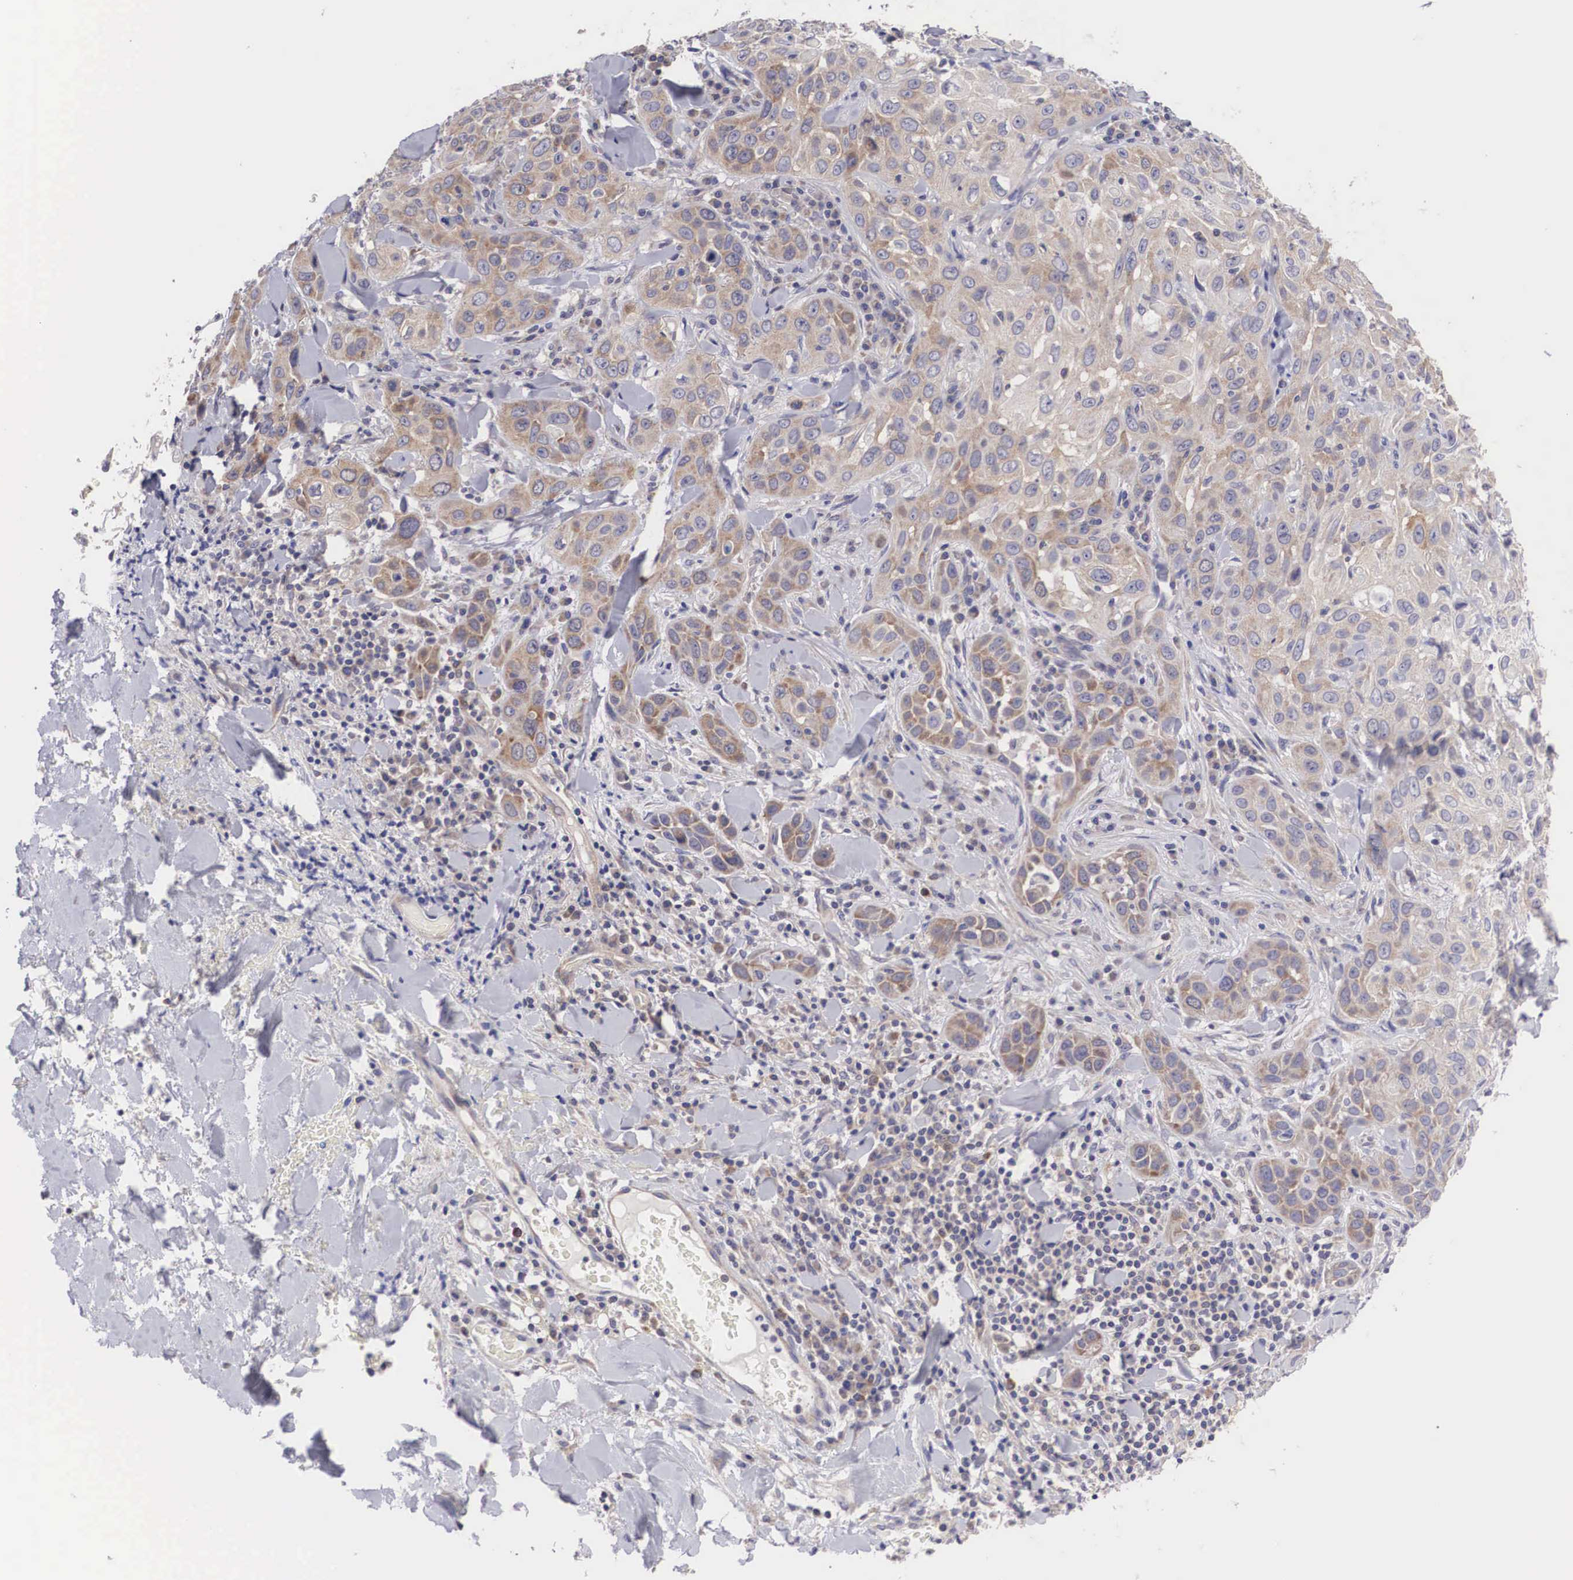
{"staining": {"intensity": "weak", "quantity": "<25%", "location": "cytoplasmic/membranous"}, "tissue": "skin cancer", "cell_type": "Tumor cells", "image_type": "cancer", "snomed": [{"axis": "morphology", "description": "Squamous cell carcinoma, NOS"}, {"axis": "topography", "description": "Skin"}], "caption": "Skin cancer stained for a protein using immunohistochemistry (IHC) reveals no expression tumor cells.", "gene": "TXLNG", "patient": {"sex": "male", "age": 84}}